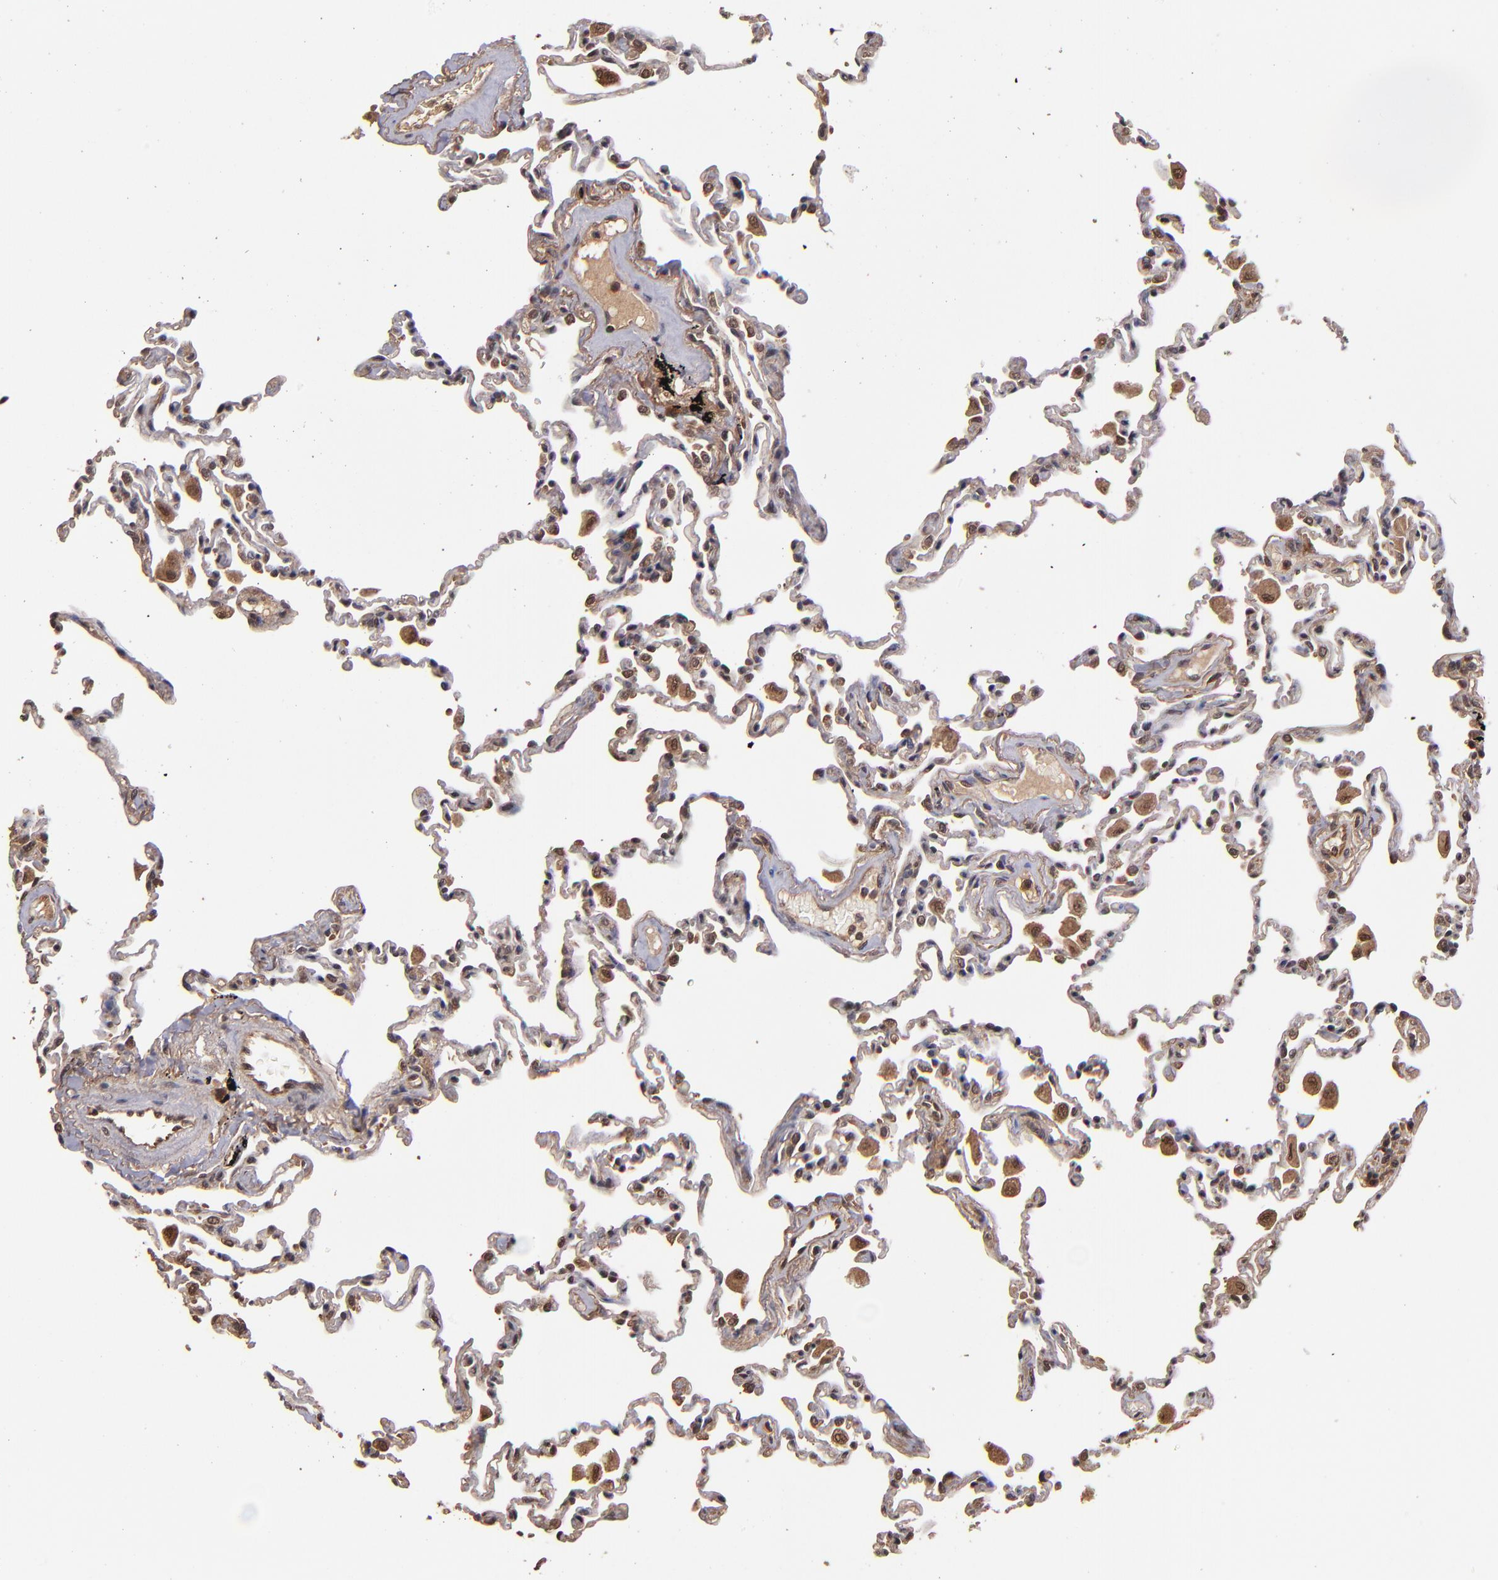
{"staining": {"intensity": "moderate", "quantity": ">75%", "location": "cytoplasmic/membranous"}, "tissue": "lung", "cell_type": "Alveolar cells", "image_type": "normal", "snomed": [{"axis": "morphology", "description": "Normal tissue, NOS"}, {"axis": "topography", "description": "Lung"}], "caption": "Lung was stained to show a protein in brown. There is medium levels of moderate cytoplasmic/membranous expression in approximately >75% of alveolar cells. (DAB IHC with brightfield microscopy, high magnification).", "gene": "NFE2L2", "patient": {"sex": "male", "age": 59}}